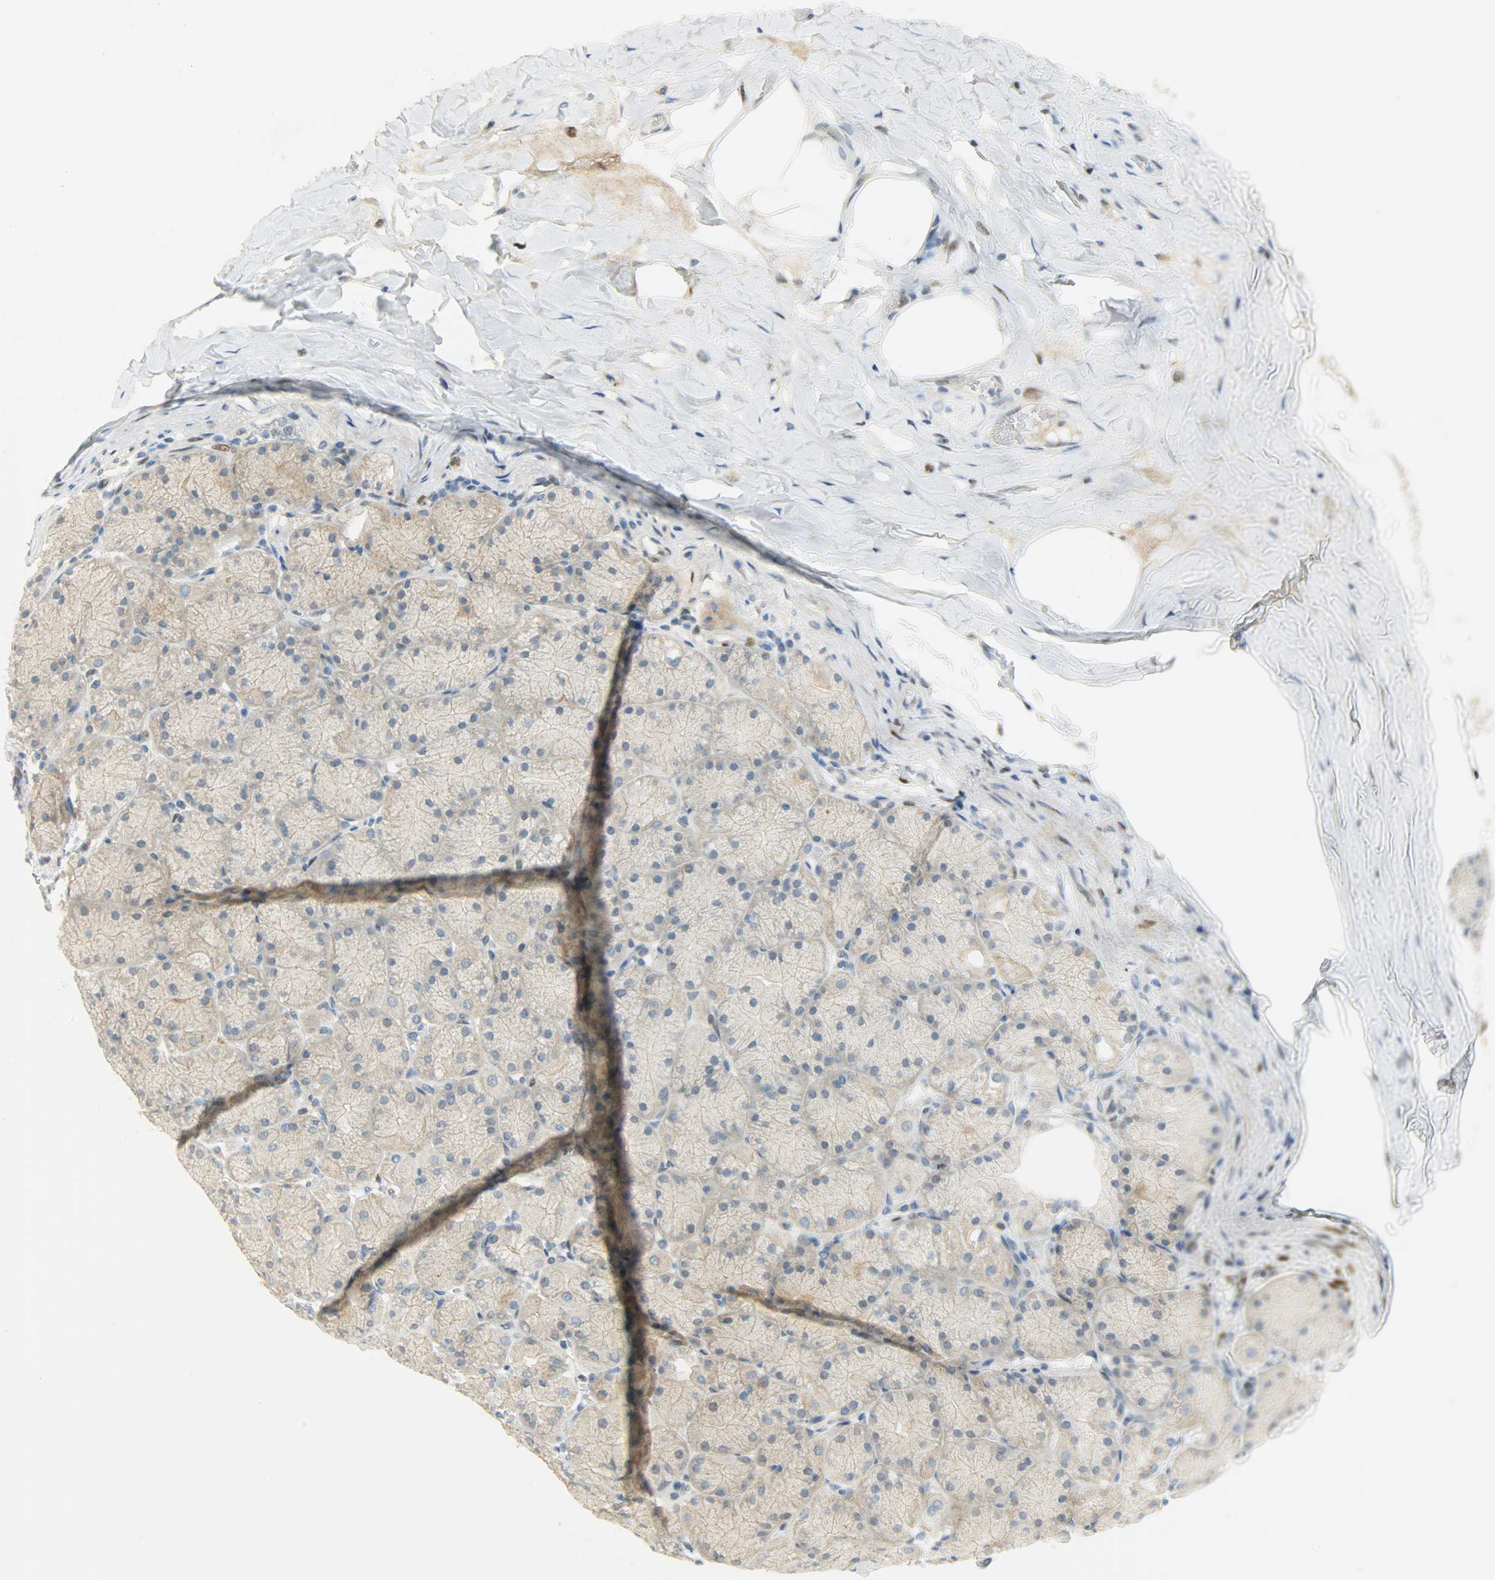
{"staining": {"intensity": "negative", "quantity": "none", "location": "none"}, "tissue": "stomach", "cell_type": "Glandular cells", "image_type": "normal", "snomed": [{"axis": "morphology", "description": "Normal tissue, NOS"}, {"axis": "topography", "description": "Stomach, upper"}], "caption": "The immunohistochemistry (IHC) image has no significant expression in glandular cells of stomach.", "gene": "JUNB", "patient": {"sex": "female", "age": 56}}